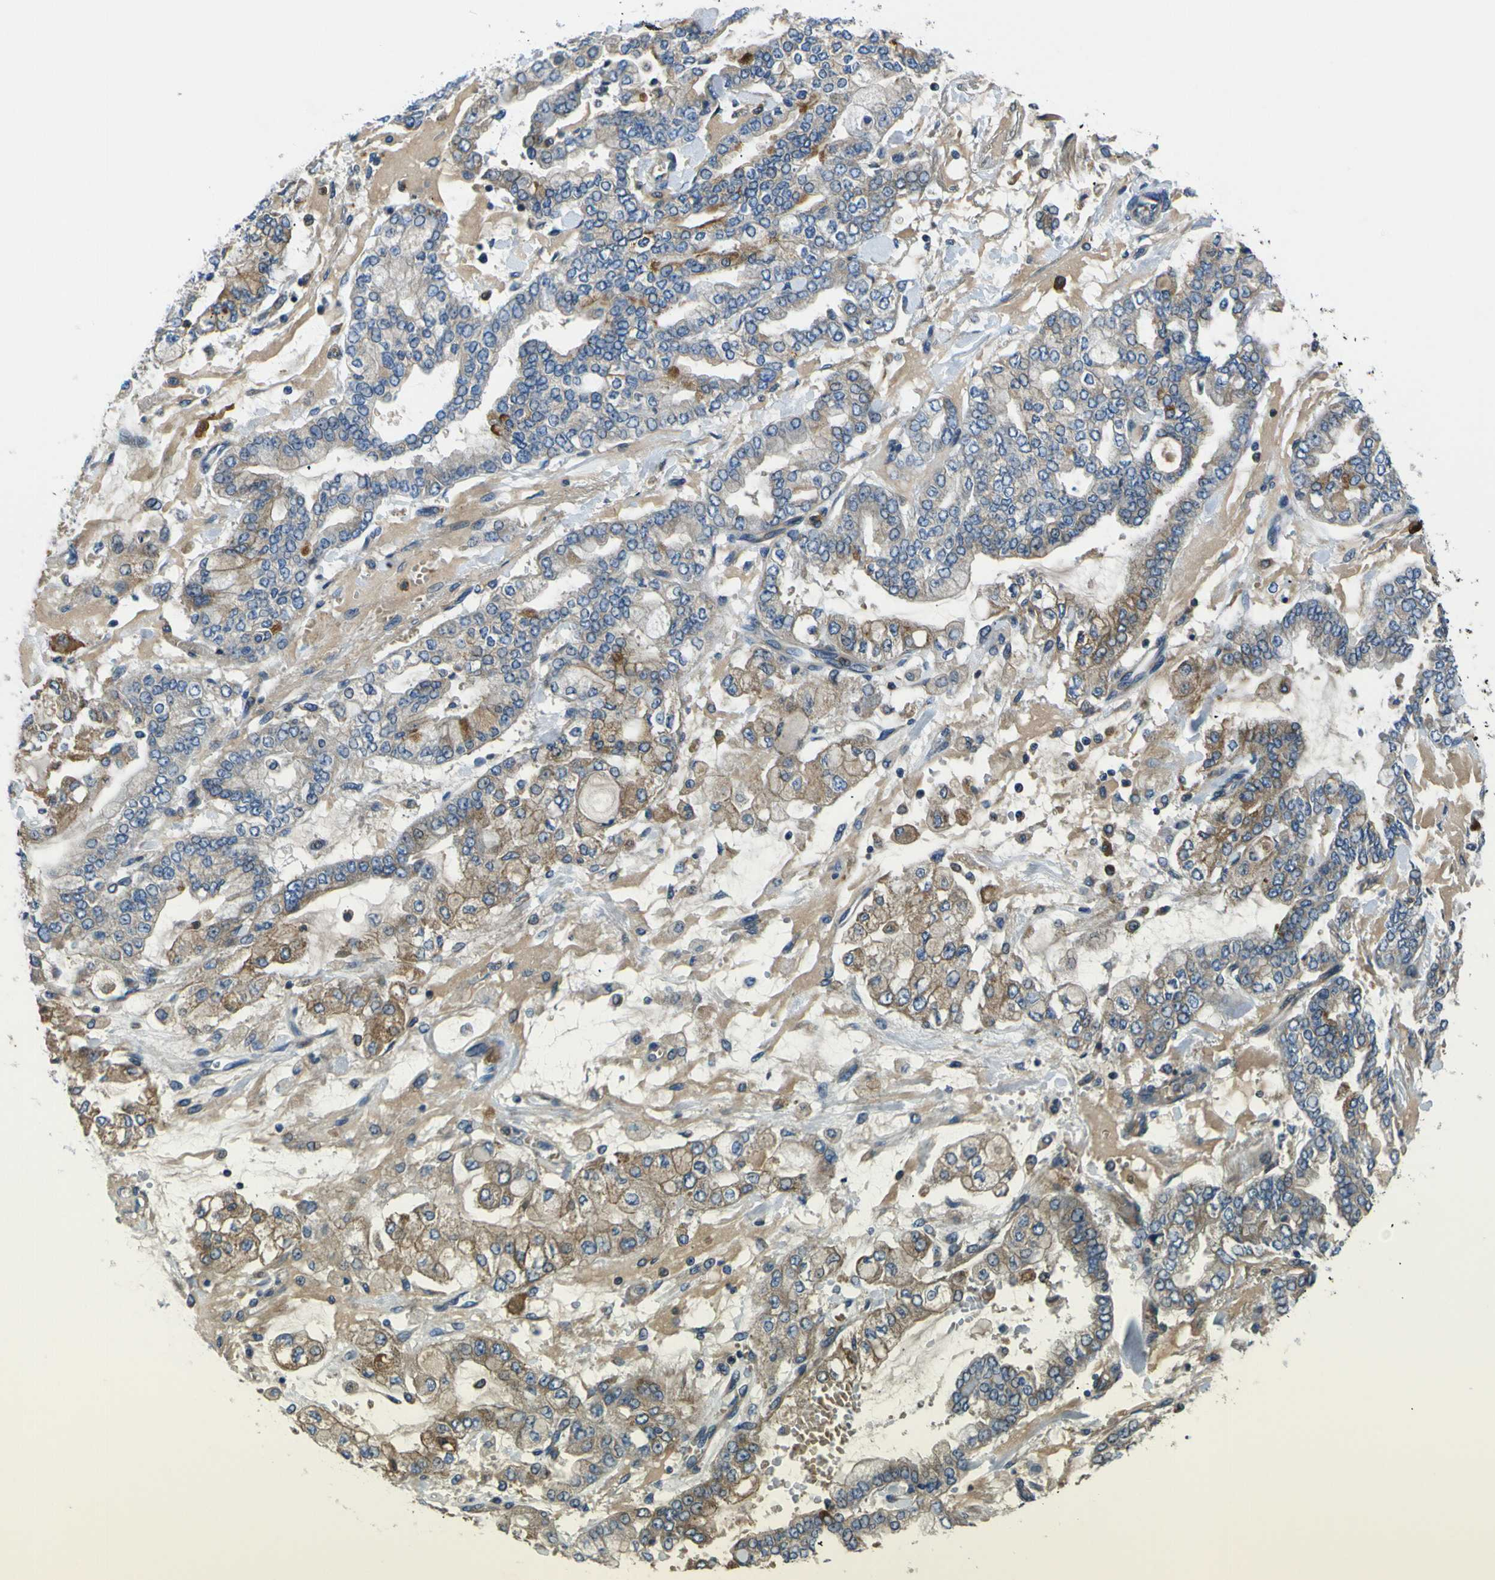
{"staining": {"intensity": "weak", "quantity": "25%-75%", "location": "cytoplasmic/membranous"}, "tissue": "stomach cancer", "cell_type": "Tumor cells", "image_type": "cancer", "snomed": [{"axis": "morphology", "description": "Normal tissue, NOS"}, {"axis": "morphology", "description": "Adenocarcinoma, NOS"}, {"axis": "topography", "description": "Stomach, upper"}, {"axis": "topography", "description": "Stomach"}], "caption": "Human adenocarcinoma (stomach) stained with a brown dye reveals weak cytoplasmic/membranous positive positivity in approximately 25%-75% of tumor cells.", "gene": "RAB1B", "patient": {"sex": "male", "age": 76}}